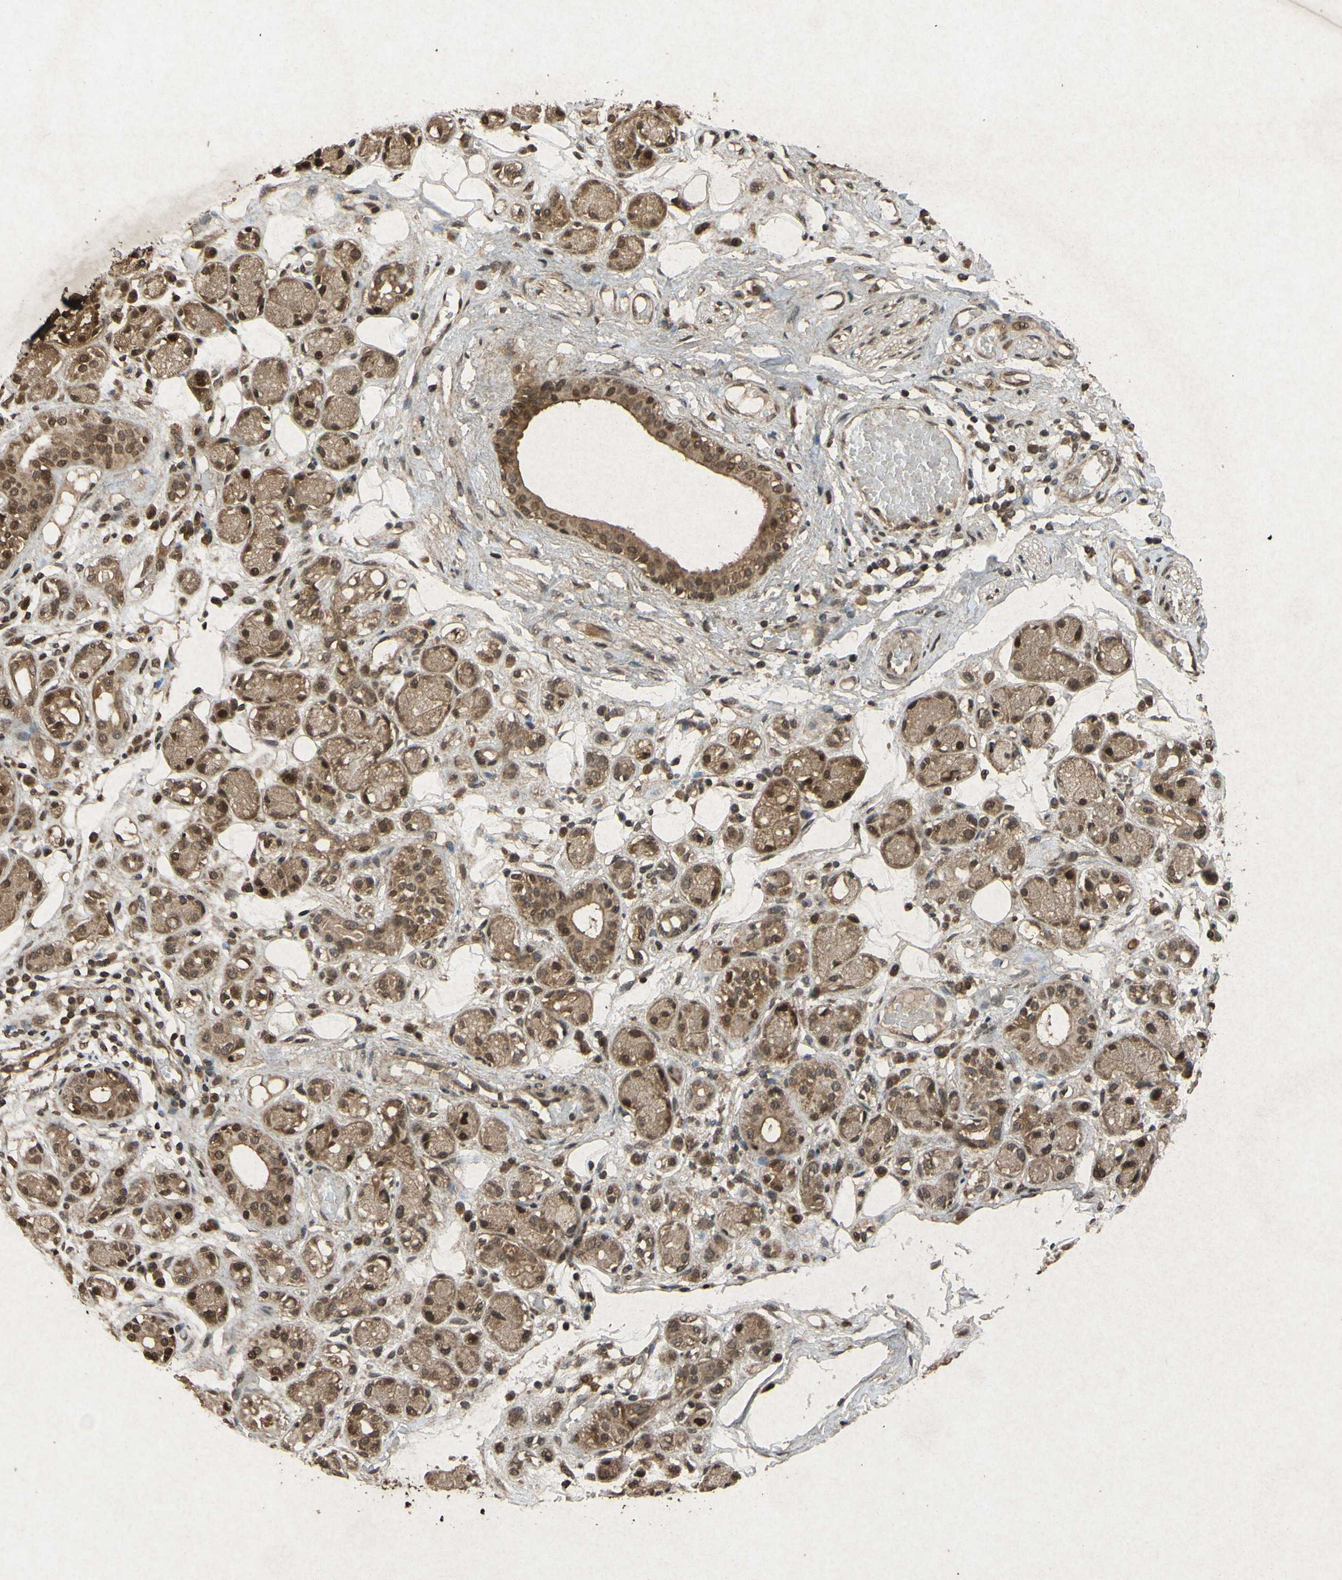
{"staining": {"intensity": "strong", "quantity": ">75%", "location": "cytoplasmic/membranous,nuclear"}, "tissue": "adipose tissue", "cell_type": "Adipocytes", "image_type": "normal", "snomed": [{"axis": "morphology", "description": "Normal tissue, NOS"}, {"axis": "morphology", "description": "Inflammation, NOS"}, {"axis": "topography", "description": "Vascular tissue"}, {"axis": "topography", "description": "Salivary gland"}], "caption": "Protein staining of unremarkable adipose tissue reveals strong cytoplasmic/membranous,nuclear staining in about >75% of adipocytes. Using DAB (3,3'-diaminobenzidine) (brown) and hematoxylin (blue) stains, captured at high magnification using brightfield microscopy.", "gene": "ATP6V1H", "patient": {"sex": "female", "age": 75}}